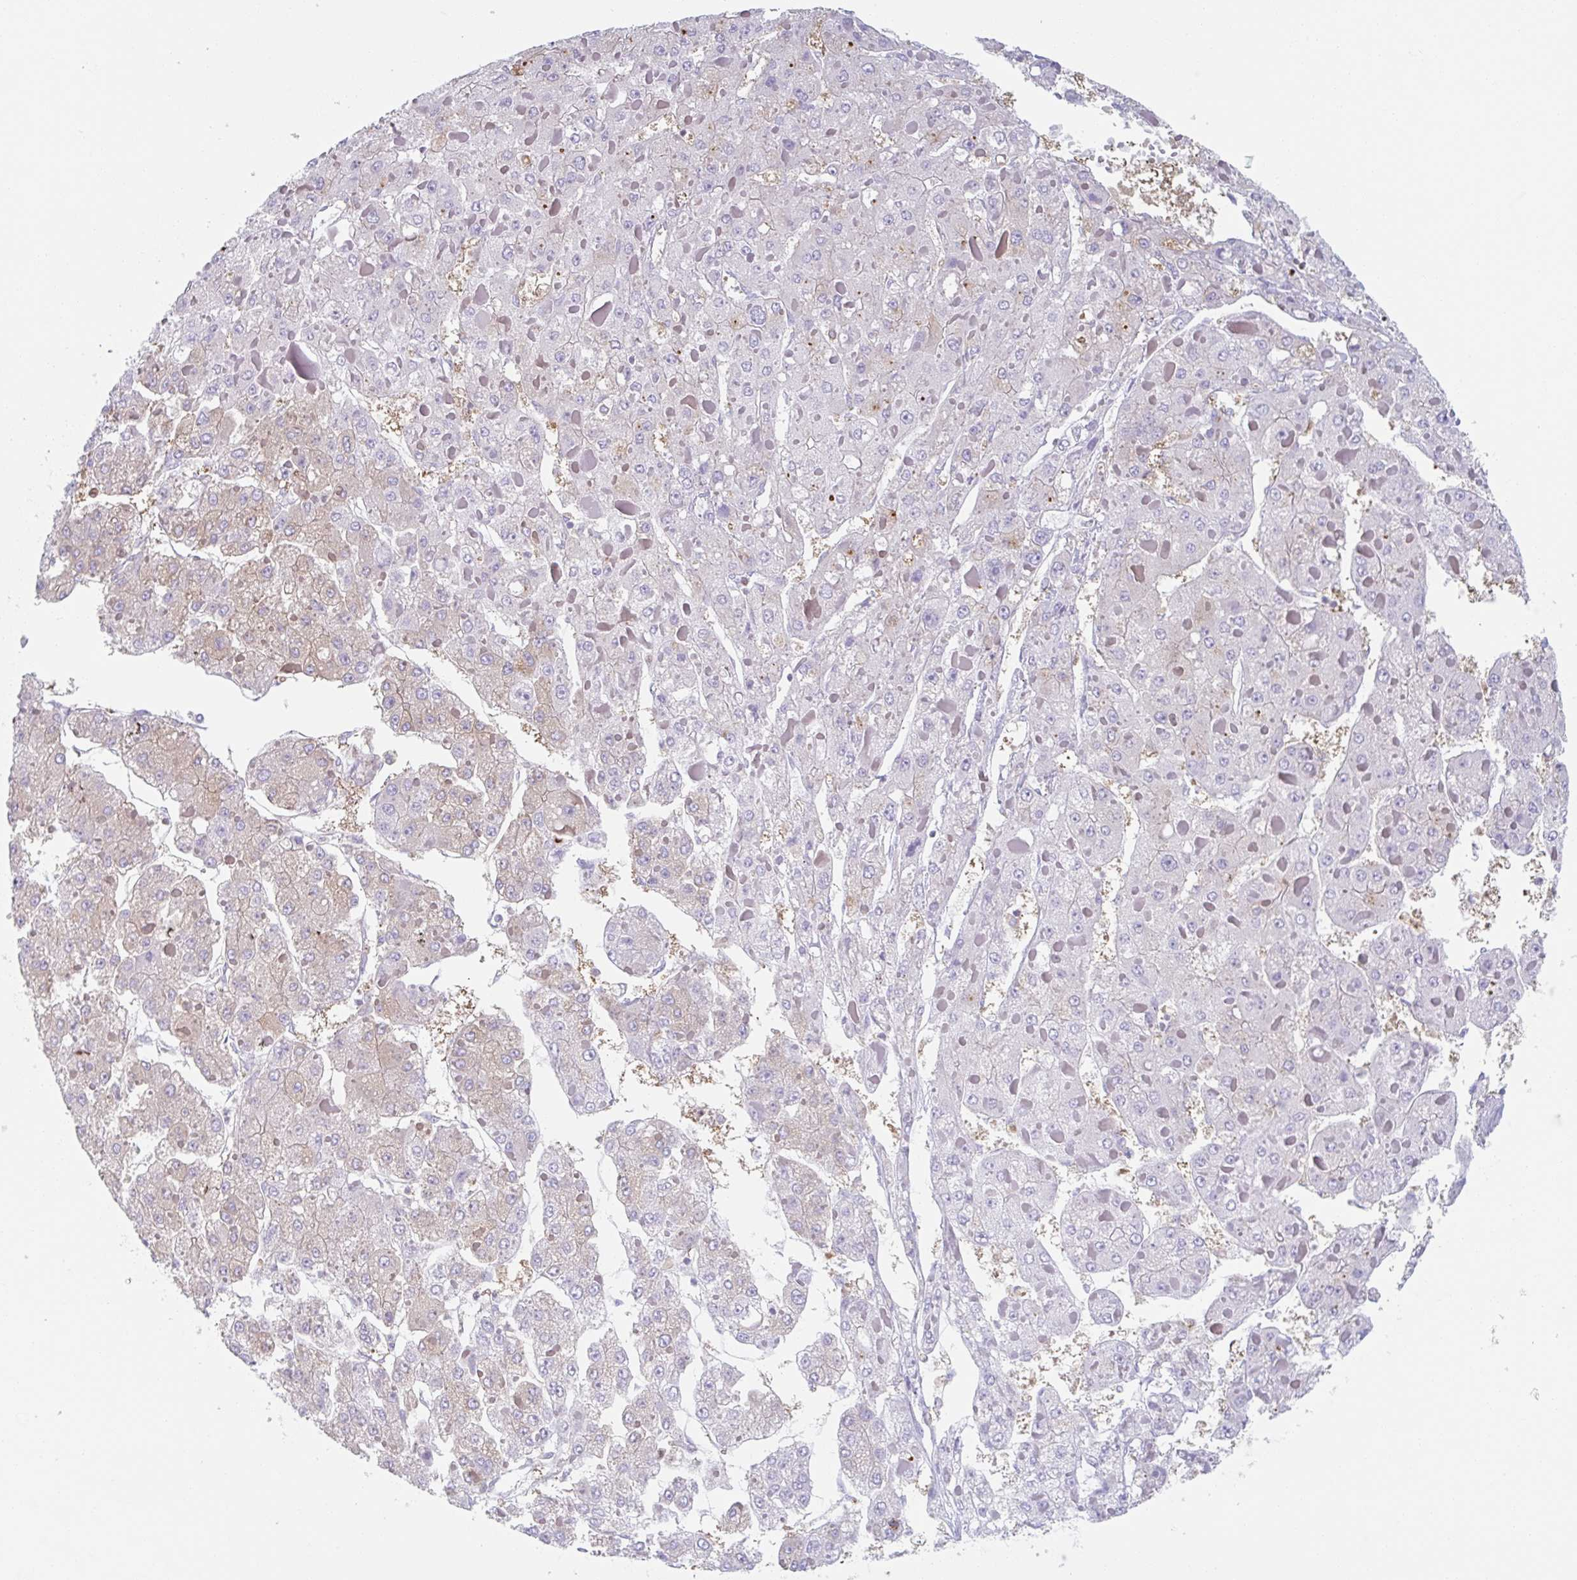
{"staining": {"intensity": "weak", "quantity": "<25%", "location": "cytoplasmic/membranous"}, "tissue": "liver cancer", "cell_type": "Tumor cells", "image_type": "cancer", "snomed": [{"axis": "morphology", "description": "Carcinoma, Hepatocellular, NOS"}, {"axis": "topography", "description": "Liver"}], "caption": "This is an IHC image of hepatocellular carcinoma (liver). There is no expression in tumor cells.", "gene": "AMPD2", "patient": {"sex": "female", "age": 73}}